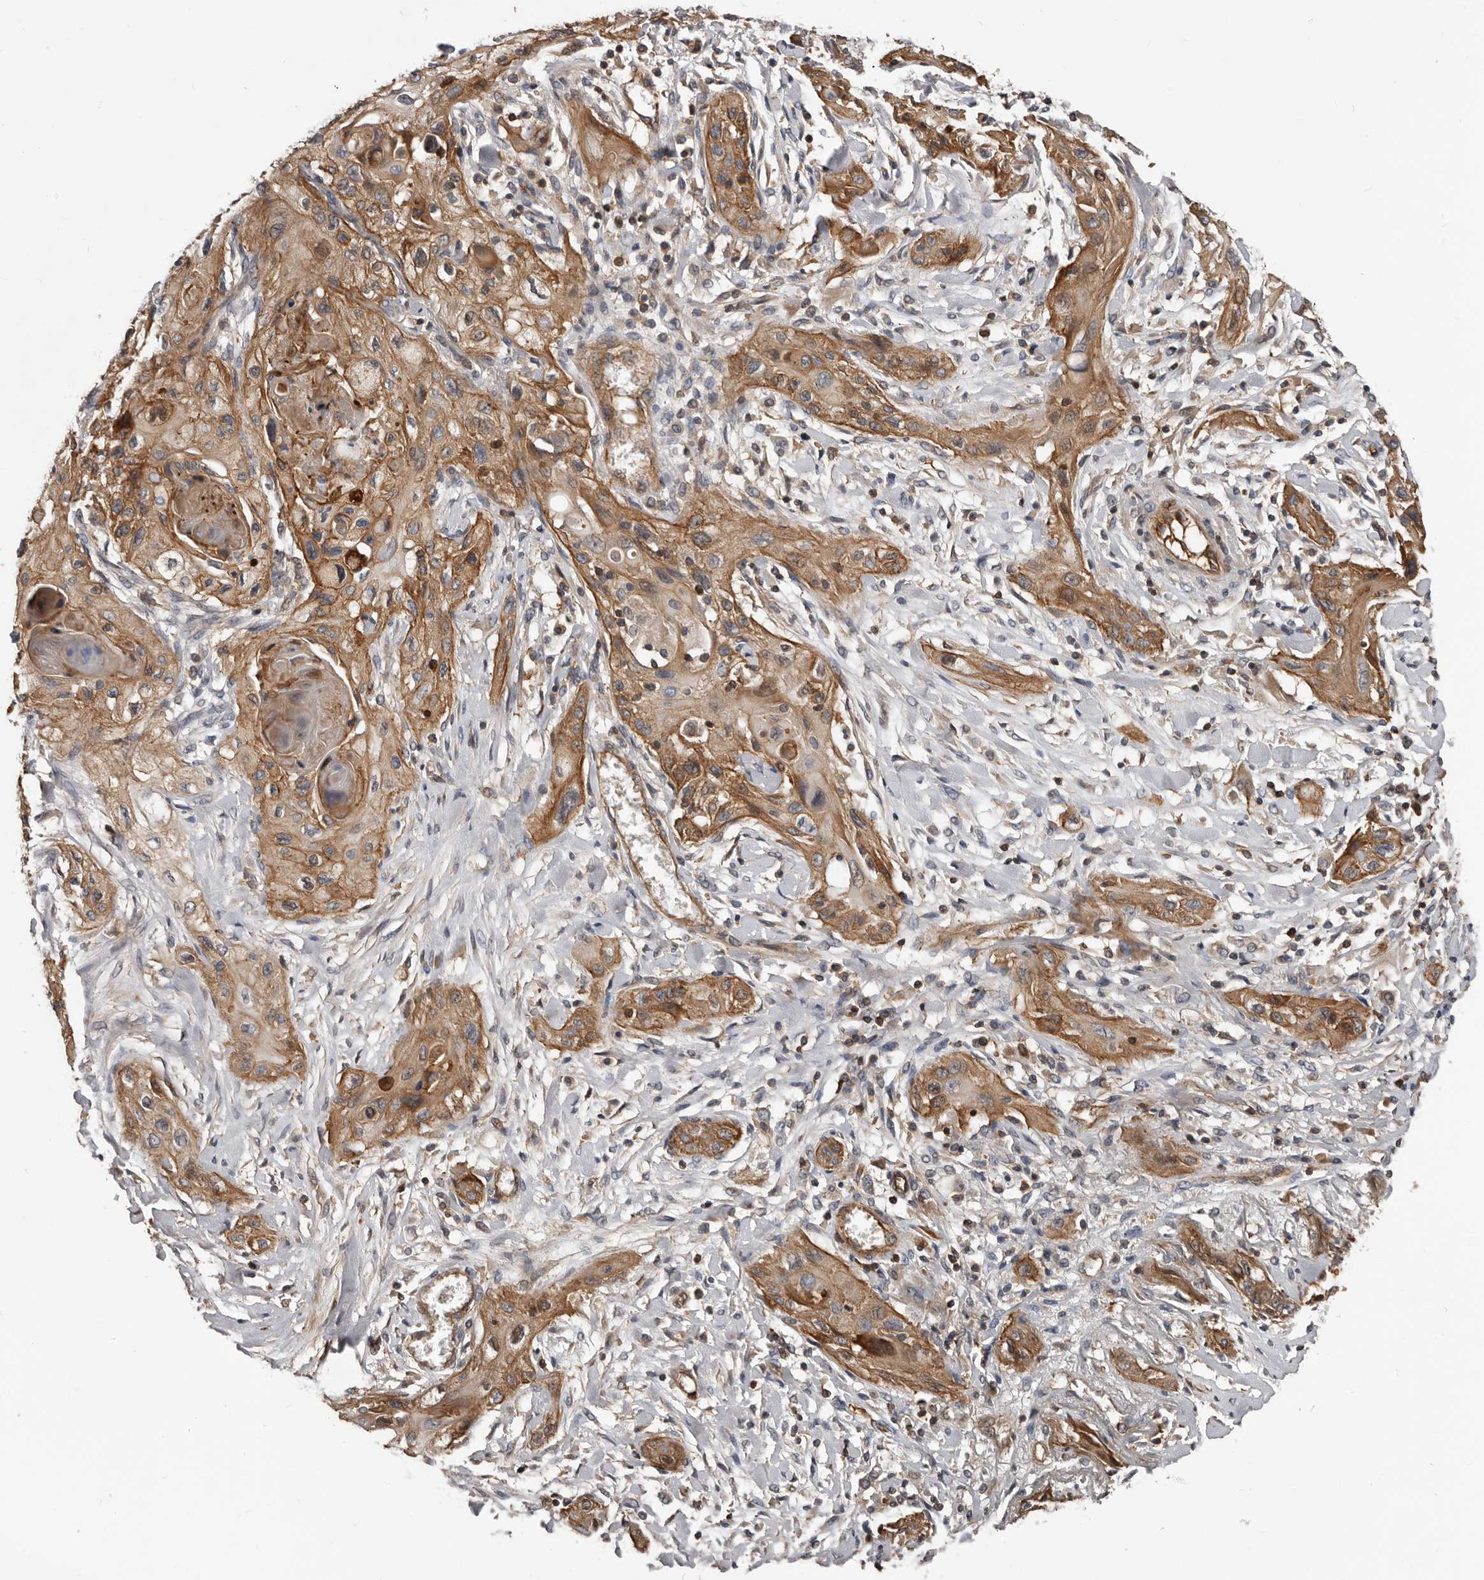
{"staining": {"intensity": "moderate", "quantity": ">75%", "location": "cytoplasmic/membranous"}, "tissue": "lung cancer", "cell_type": "Tumor cells", "image_type": "cancer", "snomed": [{"axis": "morphology", "description": "Squamous cell carcinoma, NOS"}, {"axis": "topography", "description": "Lung"}], "caption": "Immunohistochemistry photomicrograph of neoplastic tissue: lung cancer (squamous cell carcinoma) stained using IHC reveals medium levels of moderate protein expression localized specifically in the cytoplasmic/membranous of tumor cells, appearing as a cytoplasmic/membranous brown color.", "gene": "PNRC2", "patient": {"sex": "female", "age": 47}}